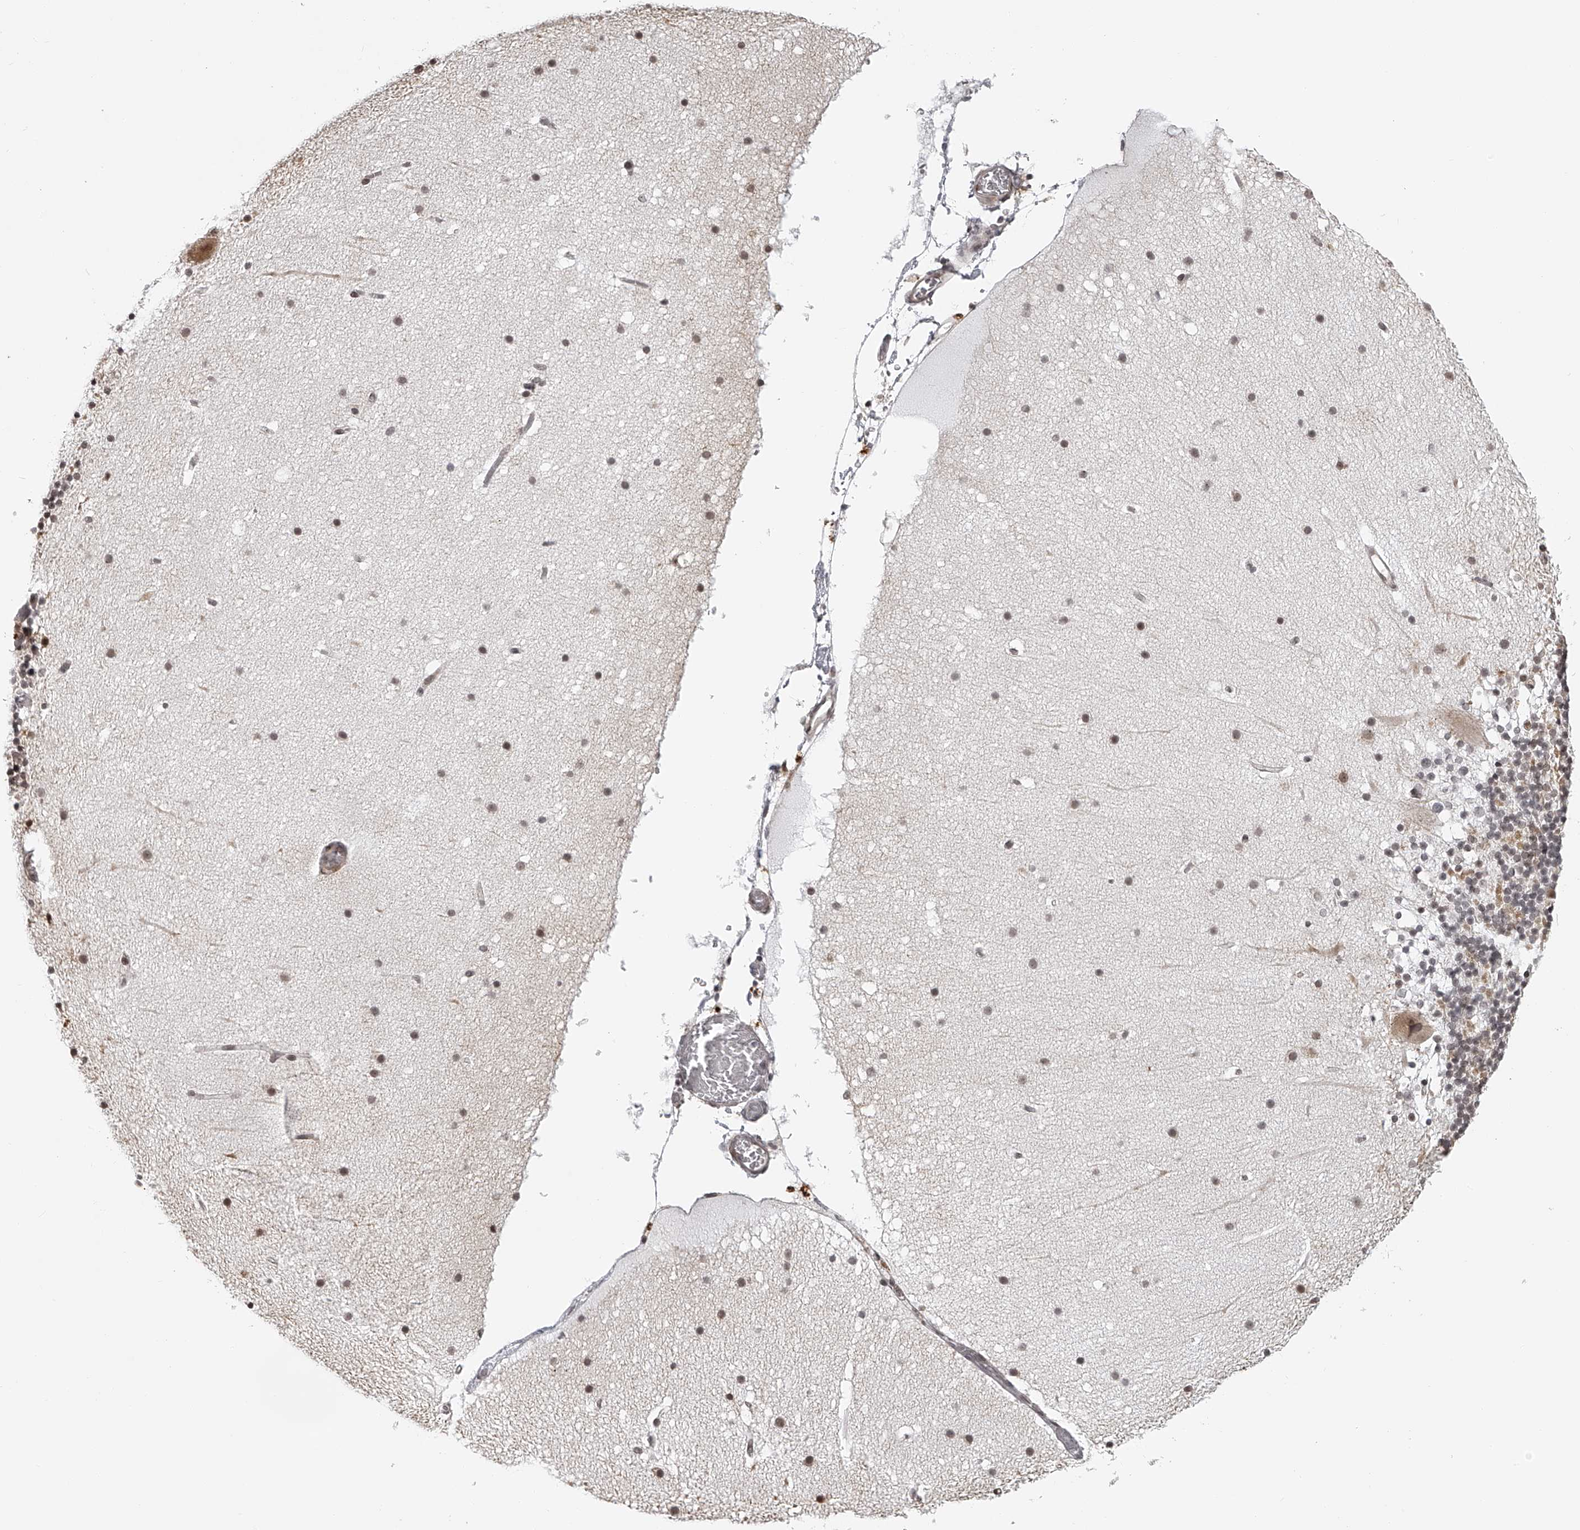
{"staining": {"intensity": "negative", "quantity": "none", "location": "none"}, "tissue": "cerebellum", "cell_type": "Cells in granular layer", "image_type": "normal", "snomed": [{"axis": "morphology", "description": "Normal tissue, NOS"}, {"axis": "topography", "description": "Cerebellum"}], "caption": "This is an immunohistochemistry (IHC) micrograph of benign cerebellum. There is no expression in cells in granular layer.", "gene": "ODF2L", "patient": {"sex": "male", "age": 57}}